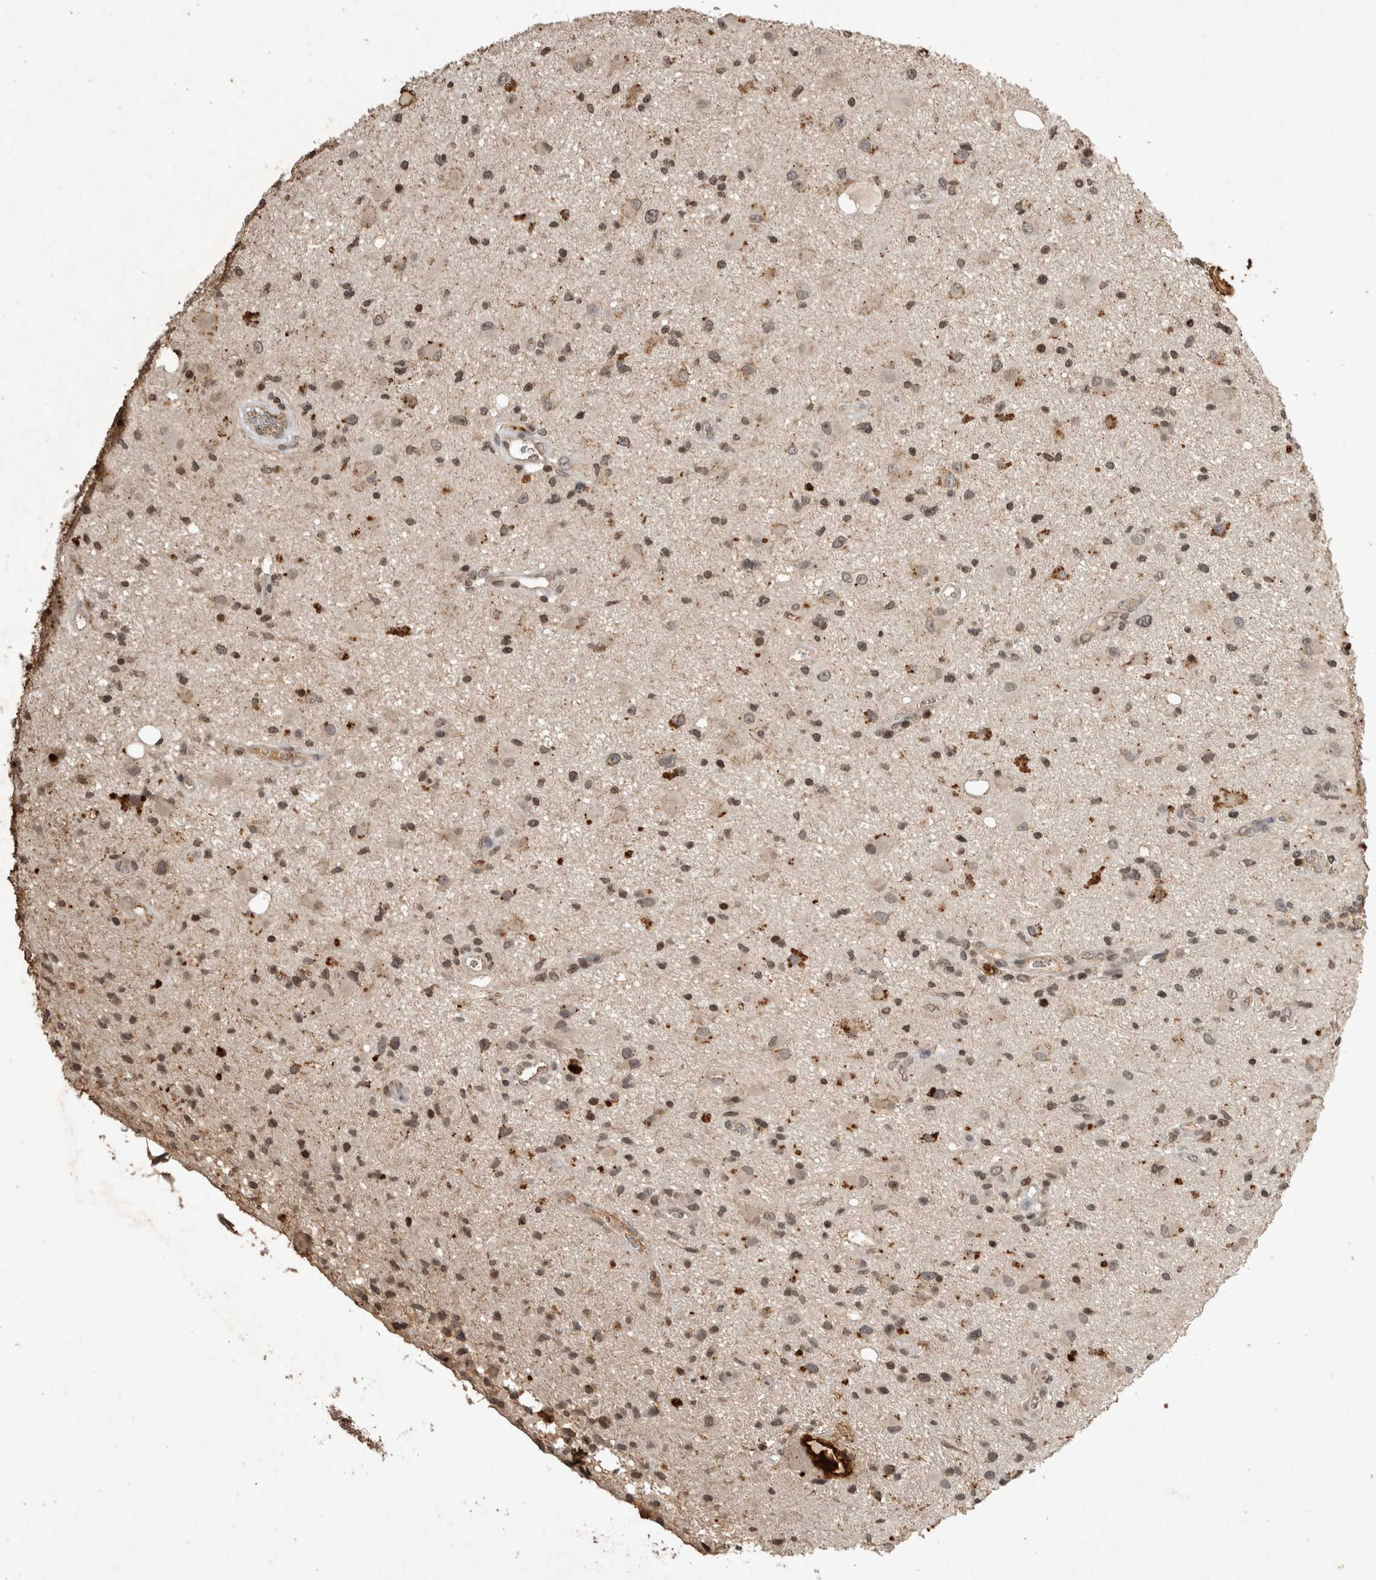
{"staining": {"intensity": "weak", "quantity": ">75%", "location": "nuclear"}, "tissue": "glioma", "cell_type": "Tumor cells", "image_type": "cancer", "snomed": [{"axis": "morphology", "description": "Glioma, malignant, High grade"}, {"axis": "topography", "description": "Brain"}], "caption": "Protein expression analysis of malignant glioma (high-grade) shows weak nuclear positivity in approximately >75% of tumor cells. (IHC, brightfield microscopy, high magnification).", "gene": "HRK", "patient": {"sex": "male", "age": 33}}